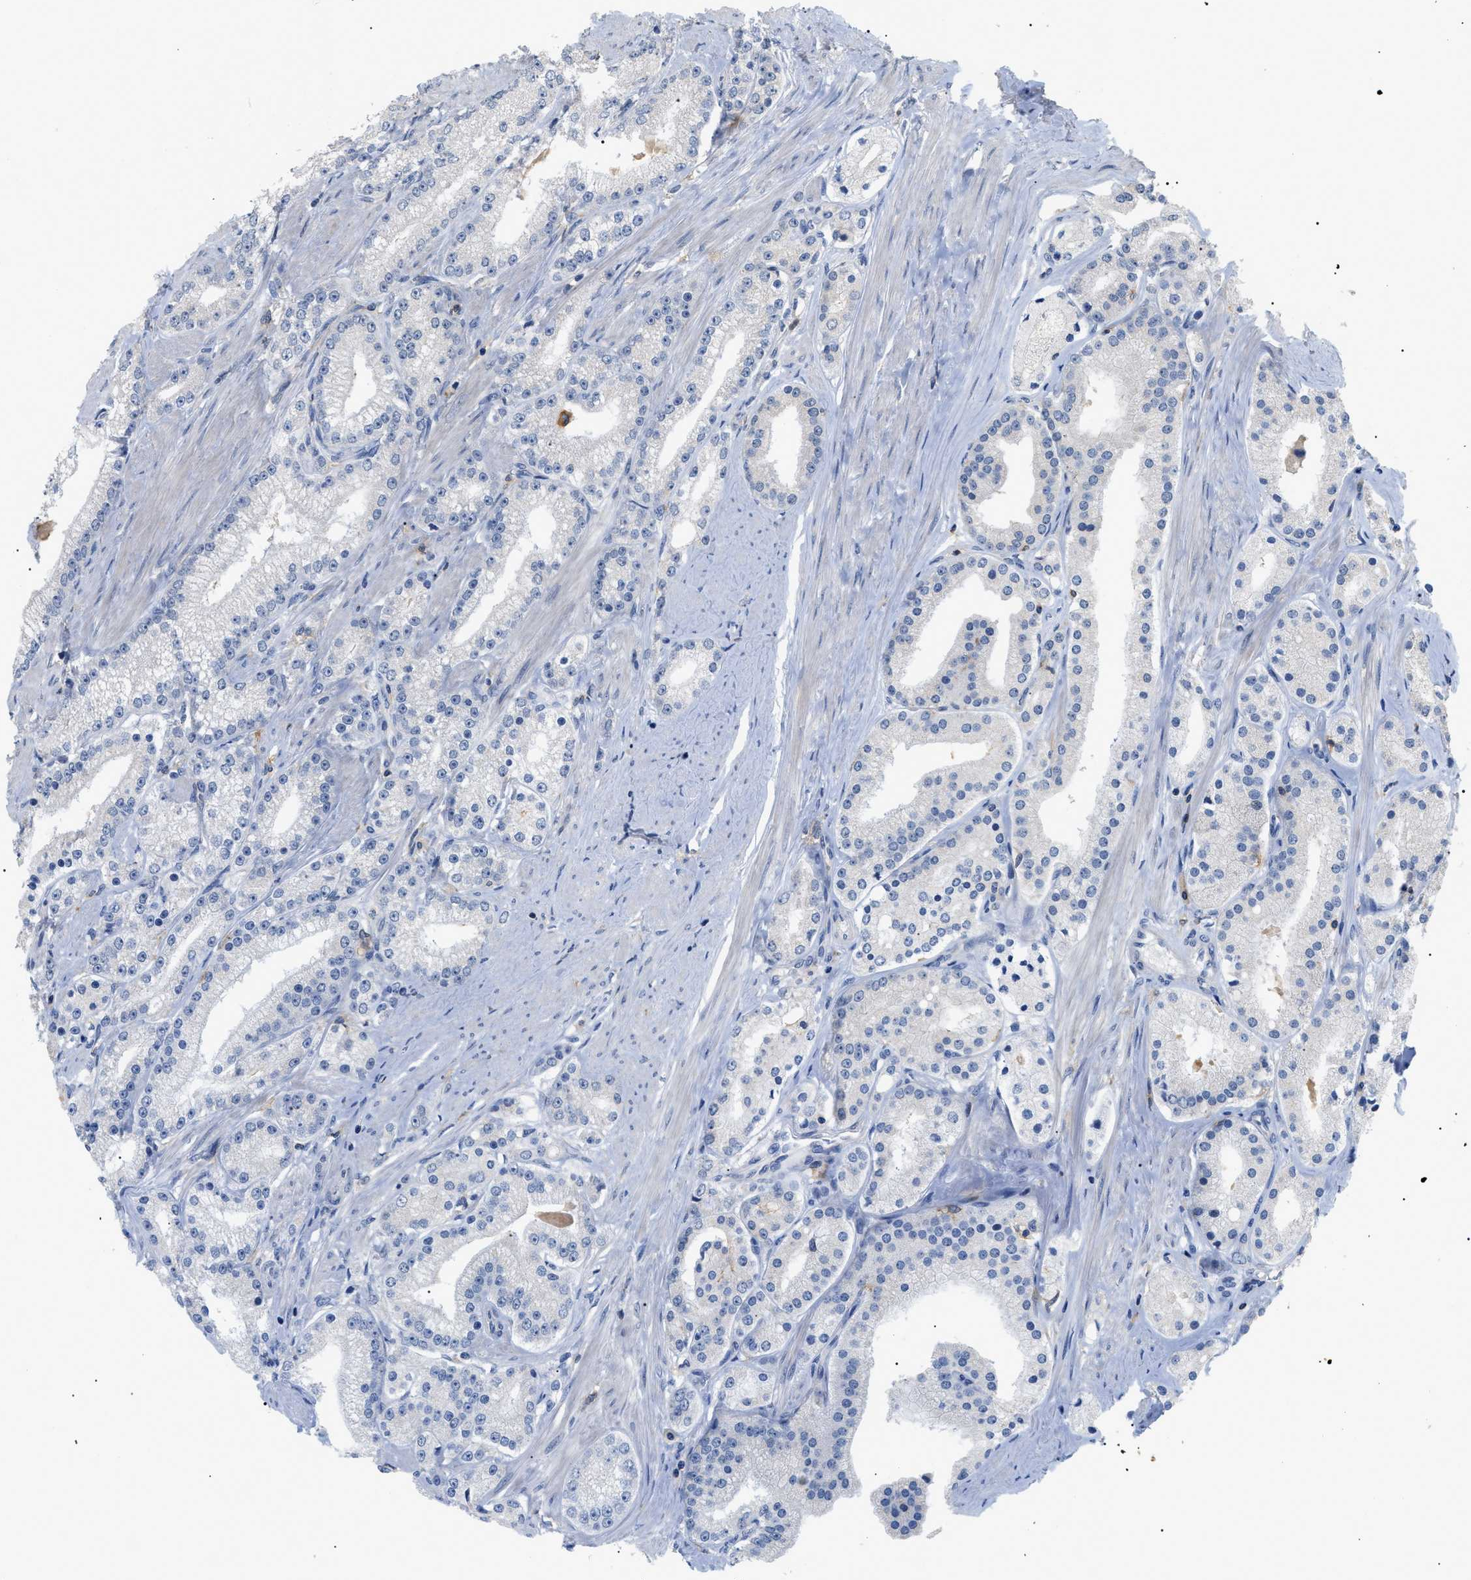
{"staining": {"intensity": "negative", "quantity": "none", "location": "none"}, "tissue": "prostate cancer", "cell_type": "Tumor cells", "image_type": "cancer", "snomed": [{"axis": "morphology", "description": "Adenocarcinoma, Low grade"}, {"axis": "topography", "description": "Prostate"}], "caption": "IHC histopathology image of neoplastic tissue: human prostate low-grade adenocarcinoma stained with DAB demonstrates no significant protein positivity in tumor cells.", "gene": "CD300A", "patient": {"sex": "male", "age": 63}}